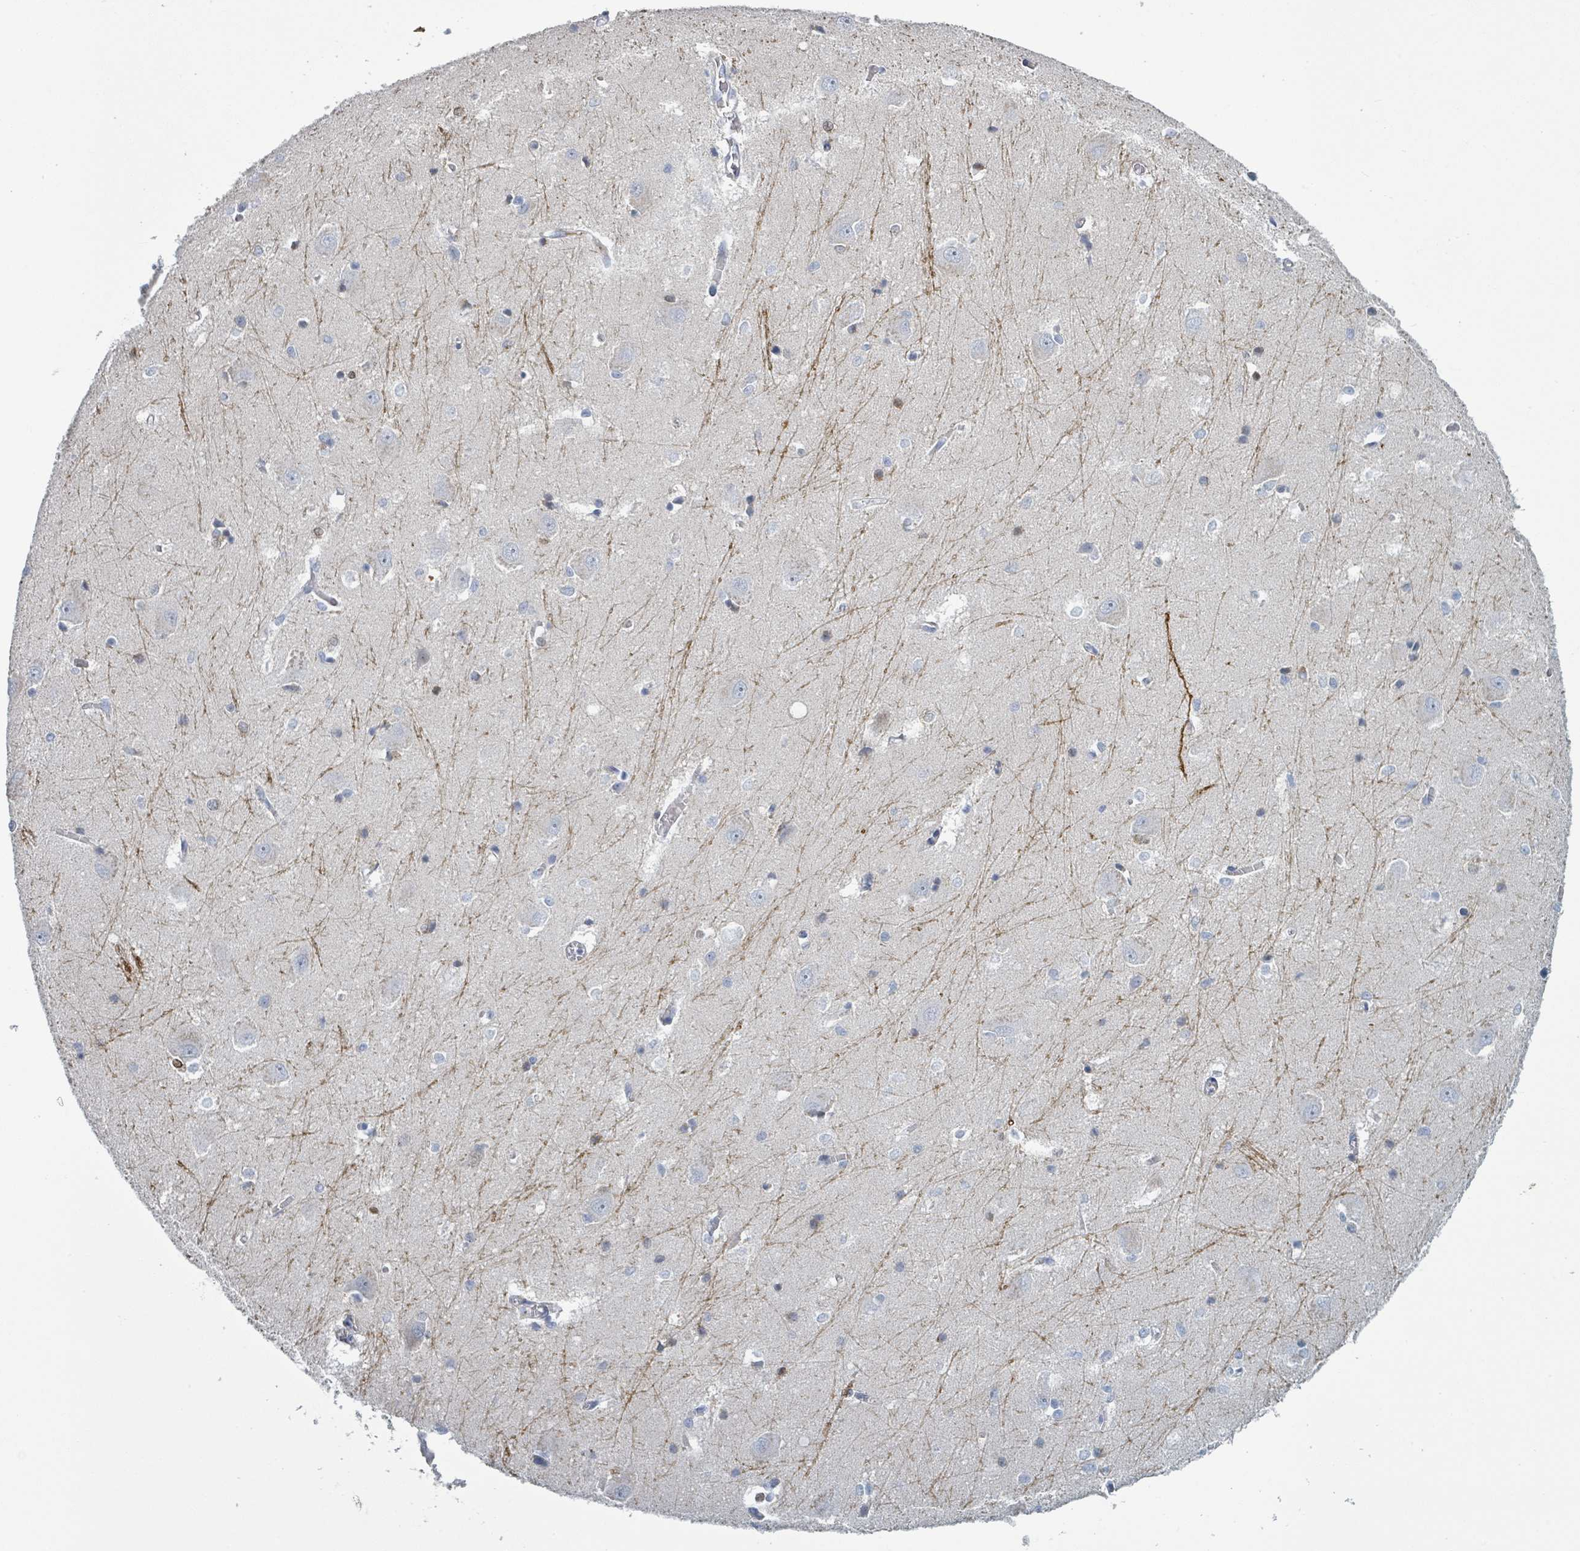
{"staining": {"intensity": "negative", "quantity": "none", "location": "none"}, "tissue": "hippocampus", "cell_type": "Glial cells", "image_type": "normal", "snomed": [{"axis": "morphology", "description": "Normal tissue, NOS"}, {"axis": "topography", "description": "Hippocampus"}], "caption": "Glial cells are negative for brown protein staining in normal hippocampus. The staining was performed using DAB (3,3'-diaminobenzidine) to visualize the protein expression in brown, while the nuclei were stained in blue with hematoxylin (Magnification: 20x).", "gene": "RAB33B", "patient": {"sex": "female", "age": 64}}